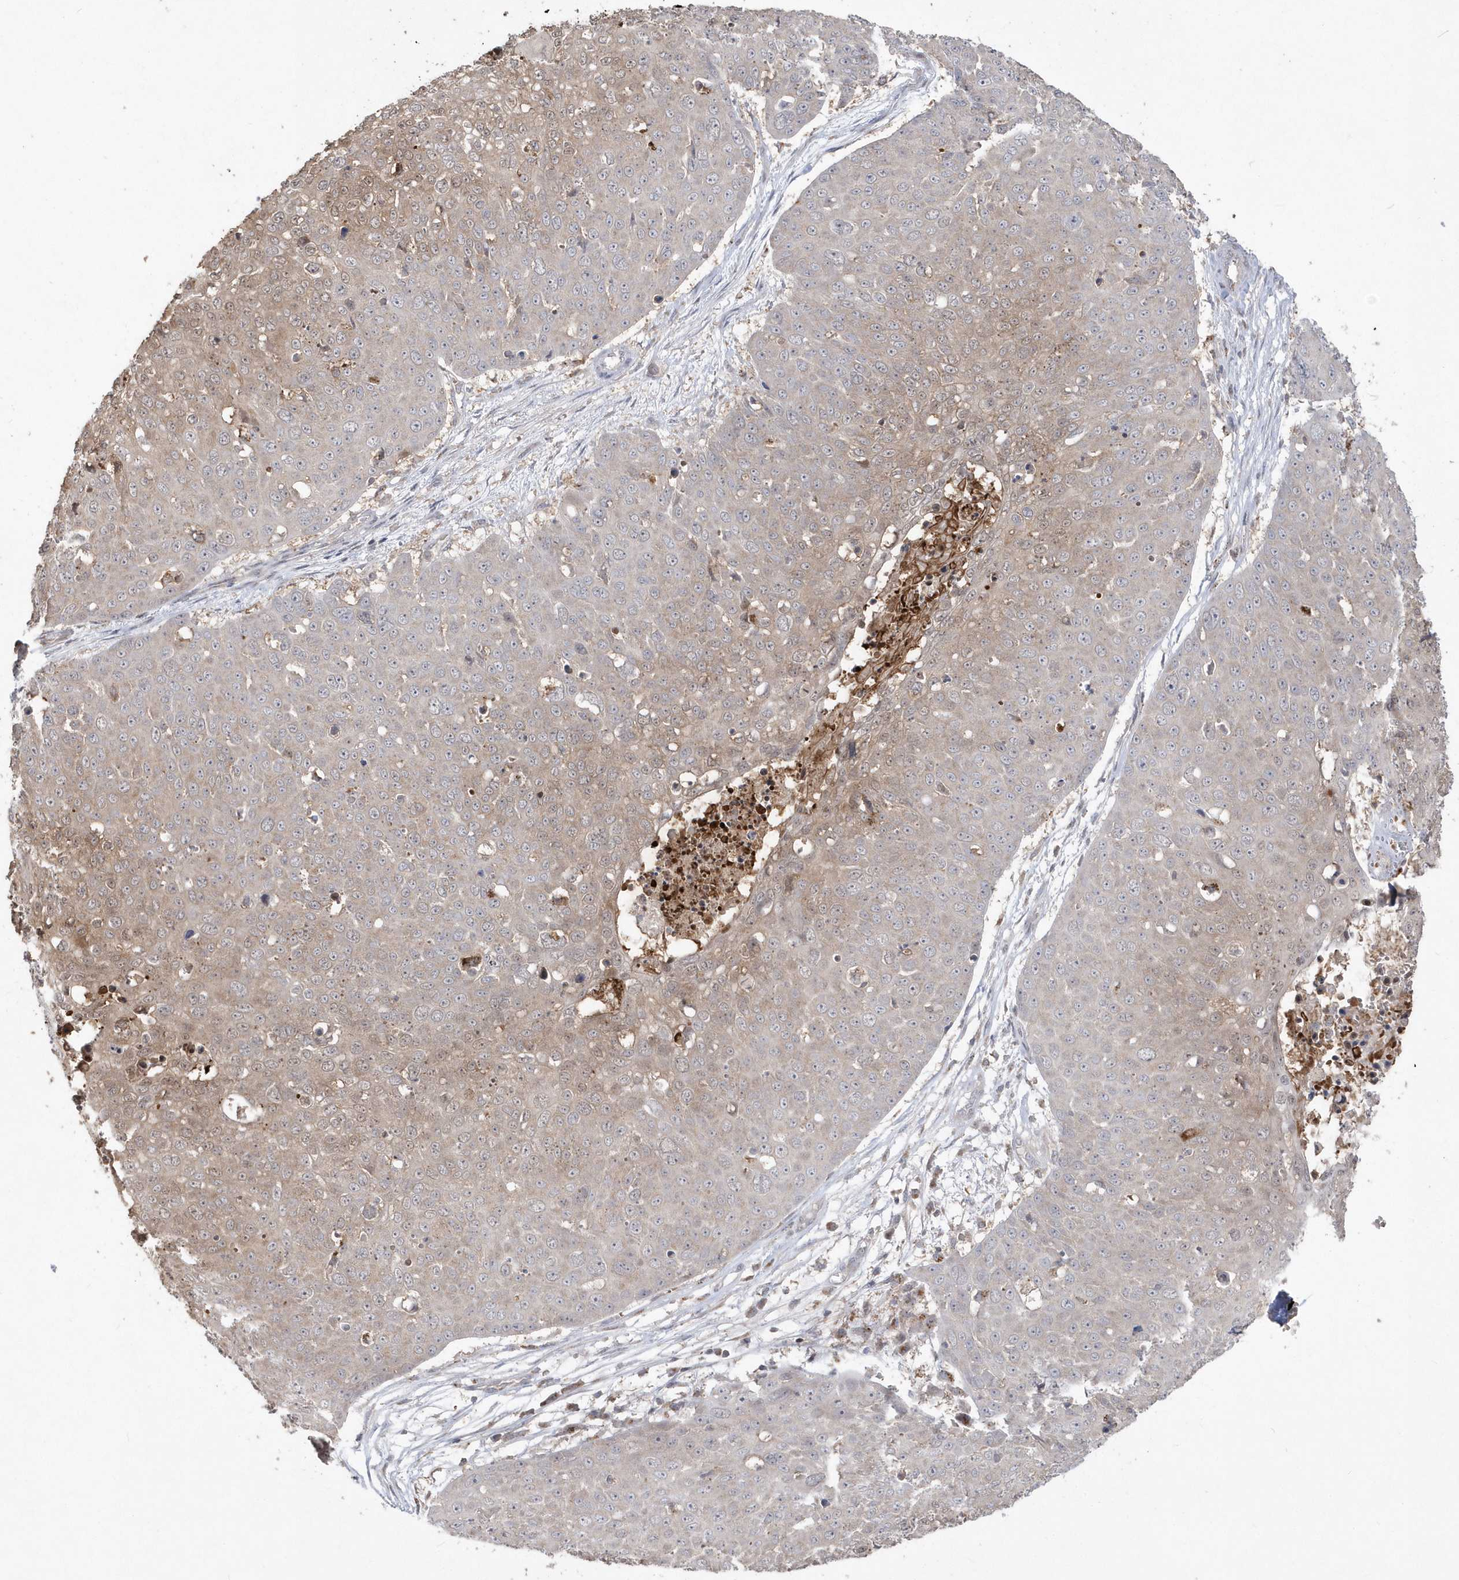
{"staining": {"intensity": "weak", "quantity": "<25%", "location": "cytoplasmic/membranous"}, "tissue": "skin cancer", "cell_type": "Tumor cells", "image_type": "cancer", "snomed": [{"axis": "morphology", "description": "Squamous cell carcinoma, NOS"}, {"axis": "topography", "description": "Skin"}], "caption": "High power microscopy photomicrograph of an immunohistochemistry histopathology image of skin cancer (squamous cell carcinoma), revealing no significant expression in tumor cells.", "gene": "GEMIN6", "patient": {"sex": "male", "age": 71}}